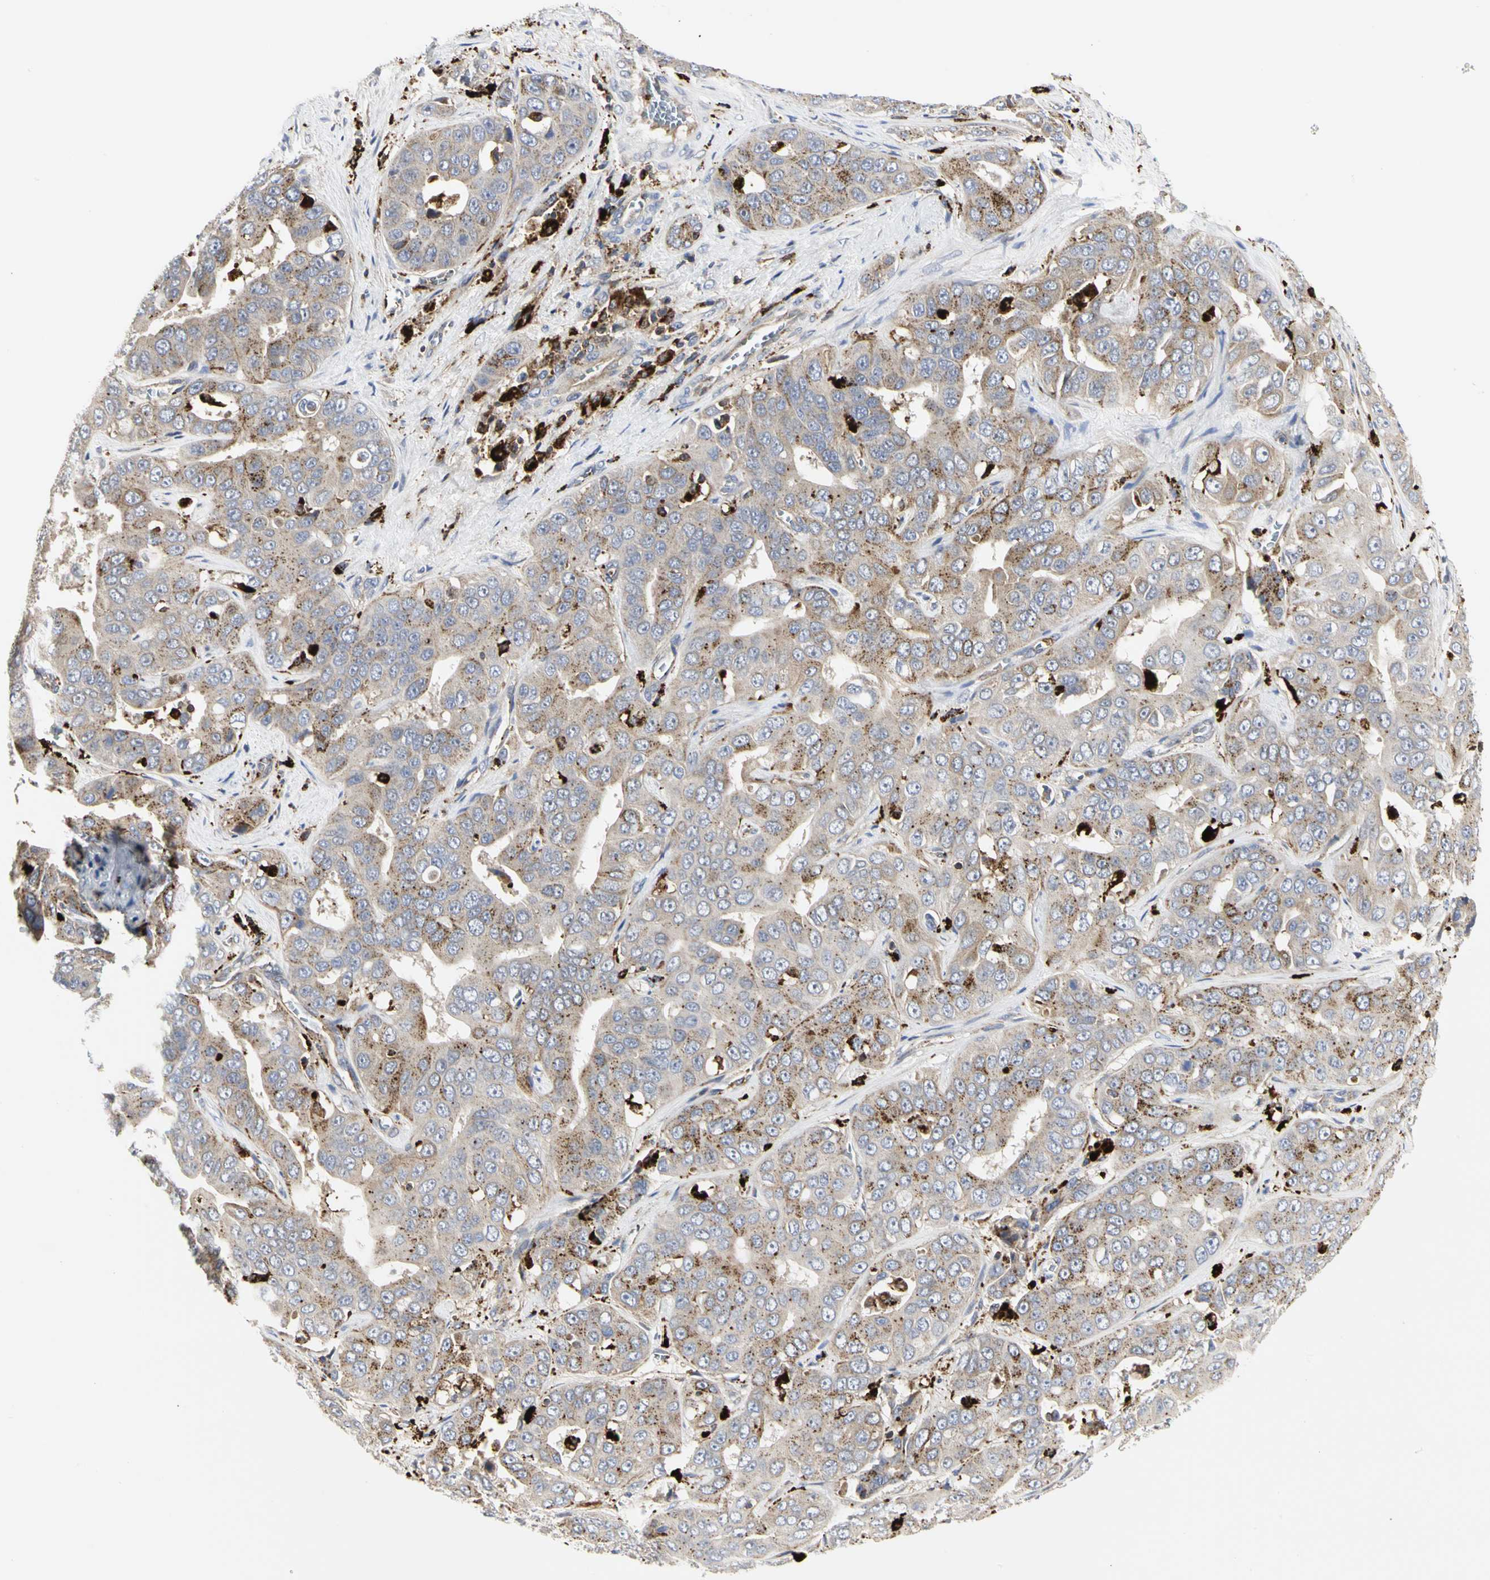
{"staining": {"intensity": "weak", "quantity": ">75%", "location": "cytoplasmic/membranous"}, "tissue": "liver cancer", "cell_type": "Tumor cells", "image_type": "cancer", "snomed": [{"axis": "morphology", "description": "Cholangiocarcinoma"}, {"axis": "topography", "description": "Liver"}], "caption": "This micrograph reveals IHC staining of human liver cholangiocarcinoma, with low weak cytoplasmic/membranous staining in approximately >75% of tumor cells.", "gene": "NAPG", "patient": {"sex": "female", "age": 52}}